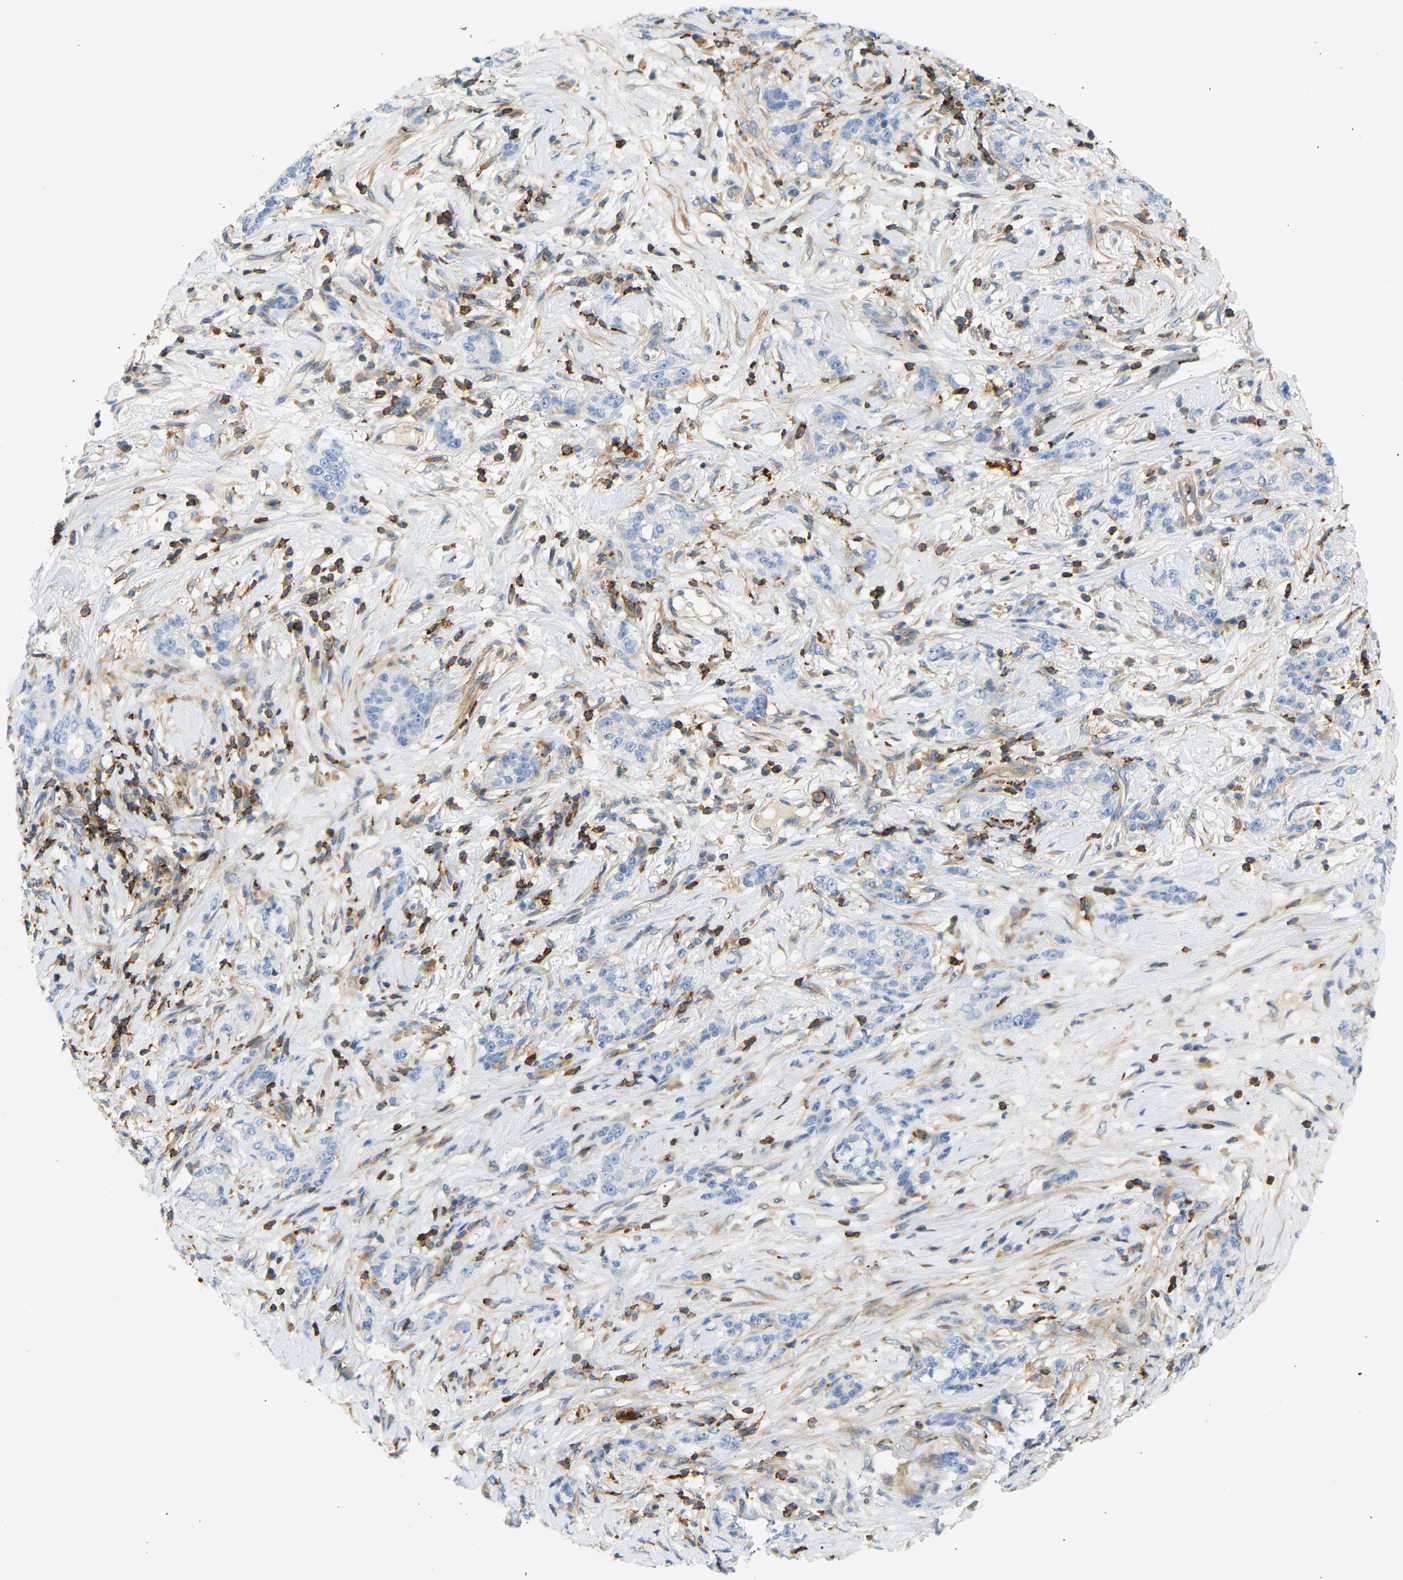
{"staining": {"intensity": "negative", "quantity": "none", "location": "none"}, "tissue": "stomach cancer", "cell_type": "Tumor cells", "image_type": "cancer", "snomed": [{"axis": "morphology", "description": "Adenocarcinoma, NOS"}, {"axis": "topography", "description": "Stomach, lower"}], "caption": "This is an IHC micrograph of stomach cancer (adenocarcinoma). There is no expression in tumor cells.", "gene": "FNBP1", "patient": {"sex": "male", "age": 88}}